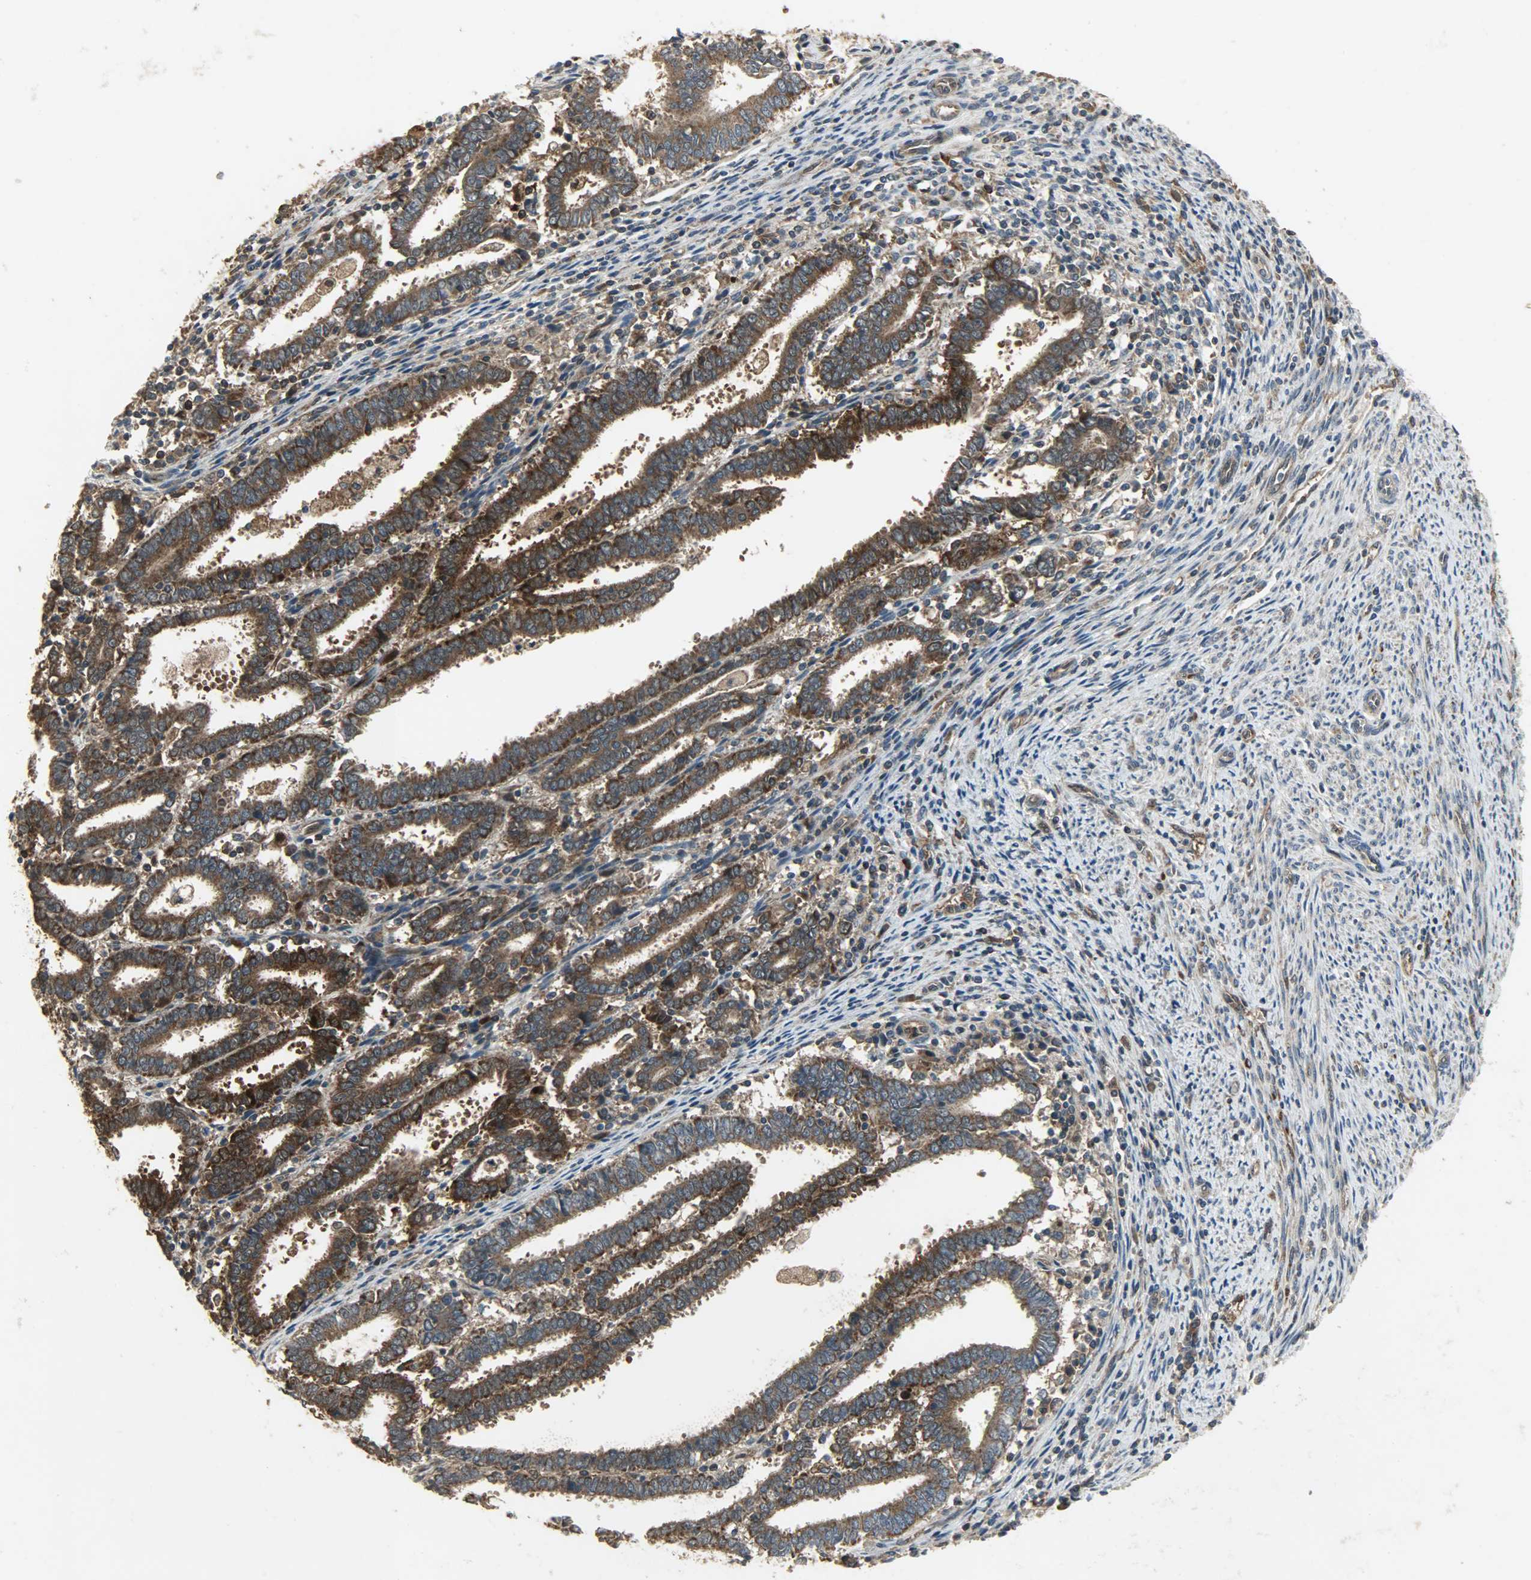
{"staining": {"intensity": "strong", "quantity": ">75%", "location": "cytoplasmic/membranous"}, "tissue": "endometrial cancer", "cell_type": "Tumor cells", "image_type": "cancer", "snomed": [{"axis": "morphology", "description": "Adenocarcinoma, NOS"}, {"axis": "topography", "description": "Uterus"}], "caption": "This is an image of IHC staining of endometrial adenocarcinoma, which shows strong expression in the cytoplasmic/membranous of tumor cells.", "gene": "AMT", "patient": {"sex": "female", "age": 83}}